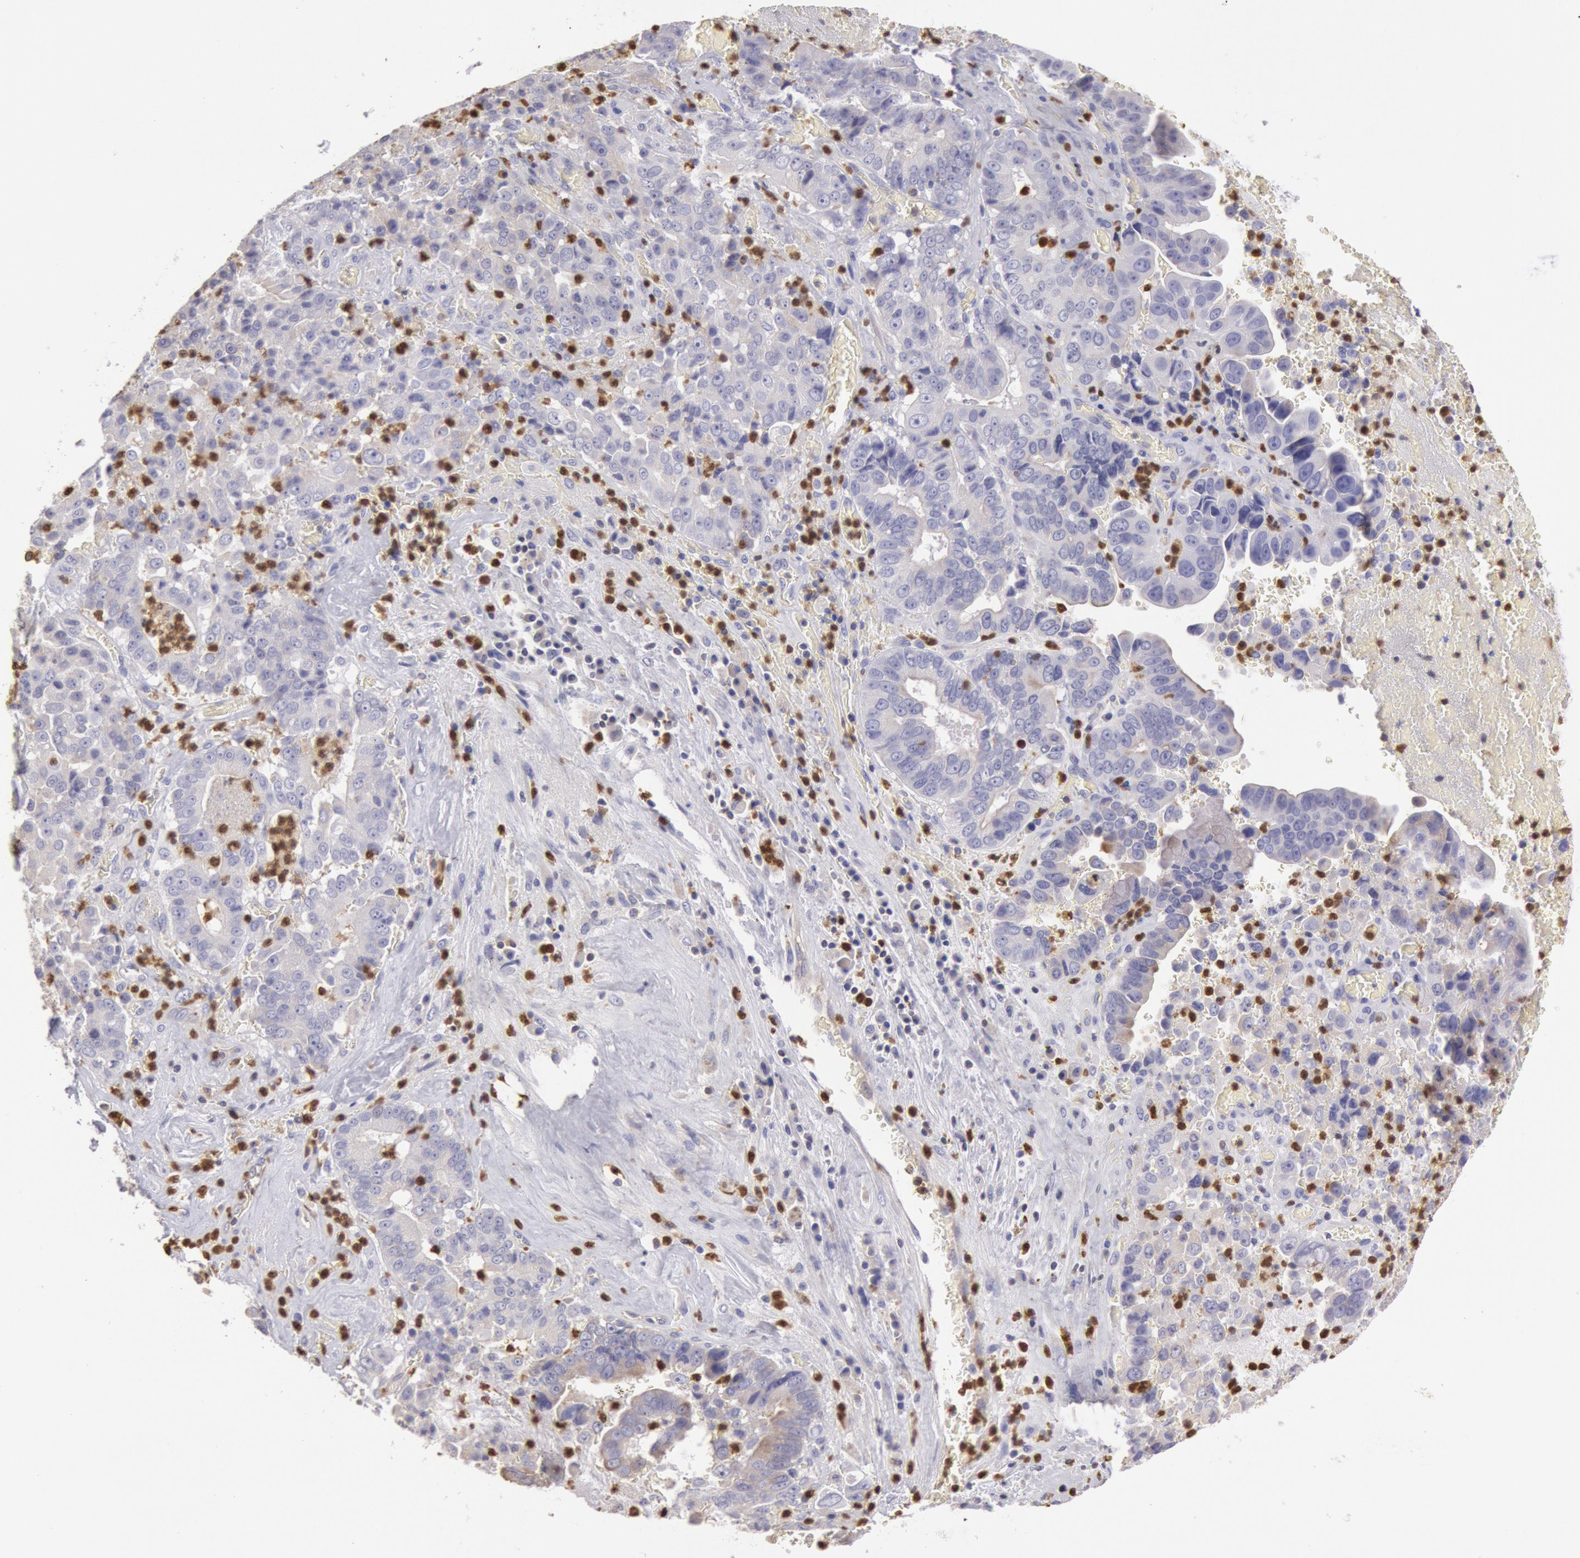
{"staining": {"intensity": "negative", "quantity": "none", "location": "none"}, "tissue": "liver cancer", "cell_type": "Tumor cells", "image_type": "cancer", "snomed": [{"axis": "morphology", "description": "Cholangiocarcinoma"}, {"axis": "topography", "description": "Liver"}], "caption": "DAB immunohistochemical staining of human liver cancer displays no significant expression in tumor cells.", "gene": "RAB27A", "patient": {"sex": "female", "age": 79}}